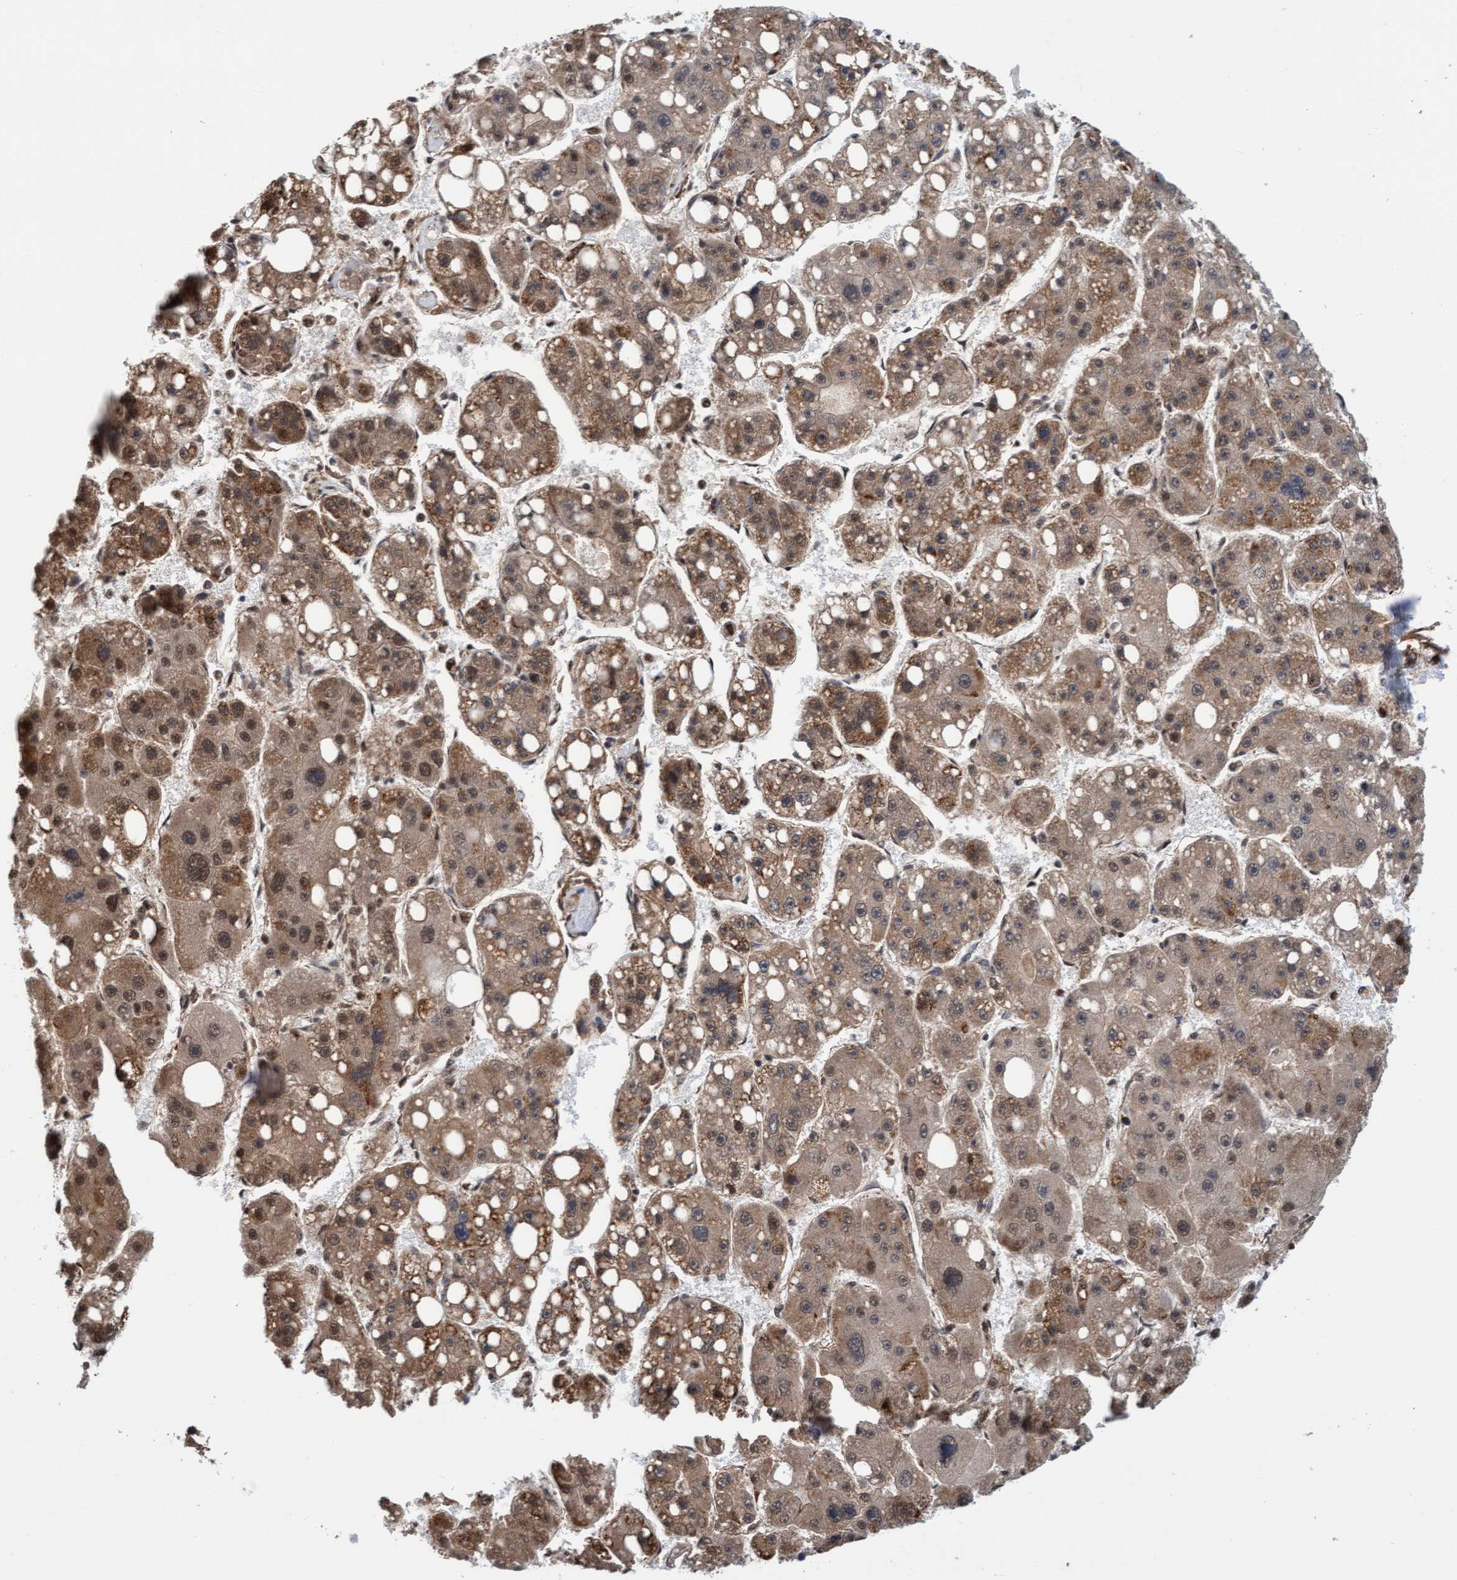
{"staining": {"intensity": "moderate", "quantity": "25%-75%", "location": "cytoplasmic/membranous,nuclear"}, "tissue": "liver cancer", "cell_type": "Tumor cells", "image_type": "cancer", "snomed": [{"axis": "morphology", "description": "Carcinoma, Hepatocellular, NOS"}, {"axis": "topography", "description": "Liver"}], "caption": "A medium amount of moderate cytoplasmic/membranous and nuclear positivity is seen in about 25%-75% of tumor cells in liver cancer tissue. The staining is performed using DAB (3,3'-diaminobenzidine) brown chromogen to label protein expression. The nuclei are counter-stained blue using hematoxylin.", "gene": "STXBP4", "patient": {"sex": "female", "age": 61}}